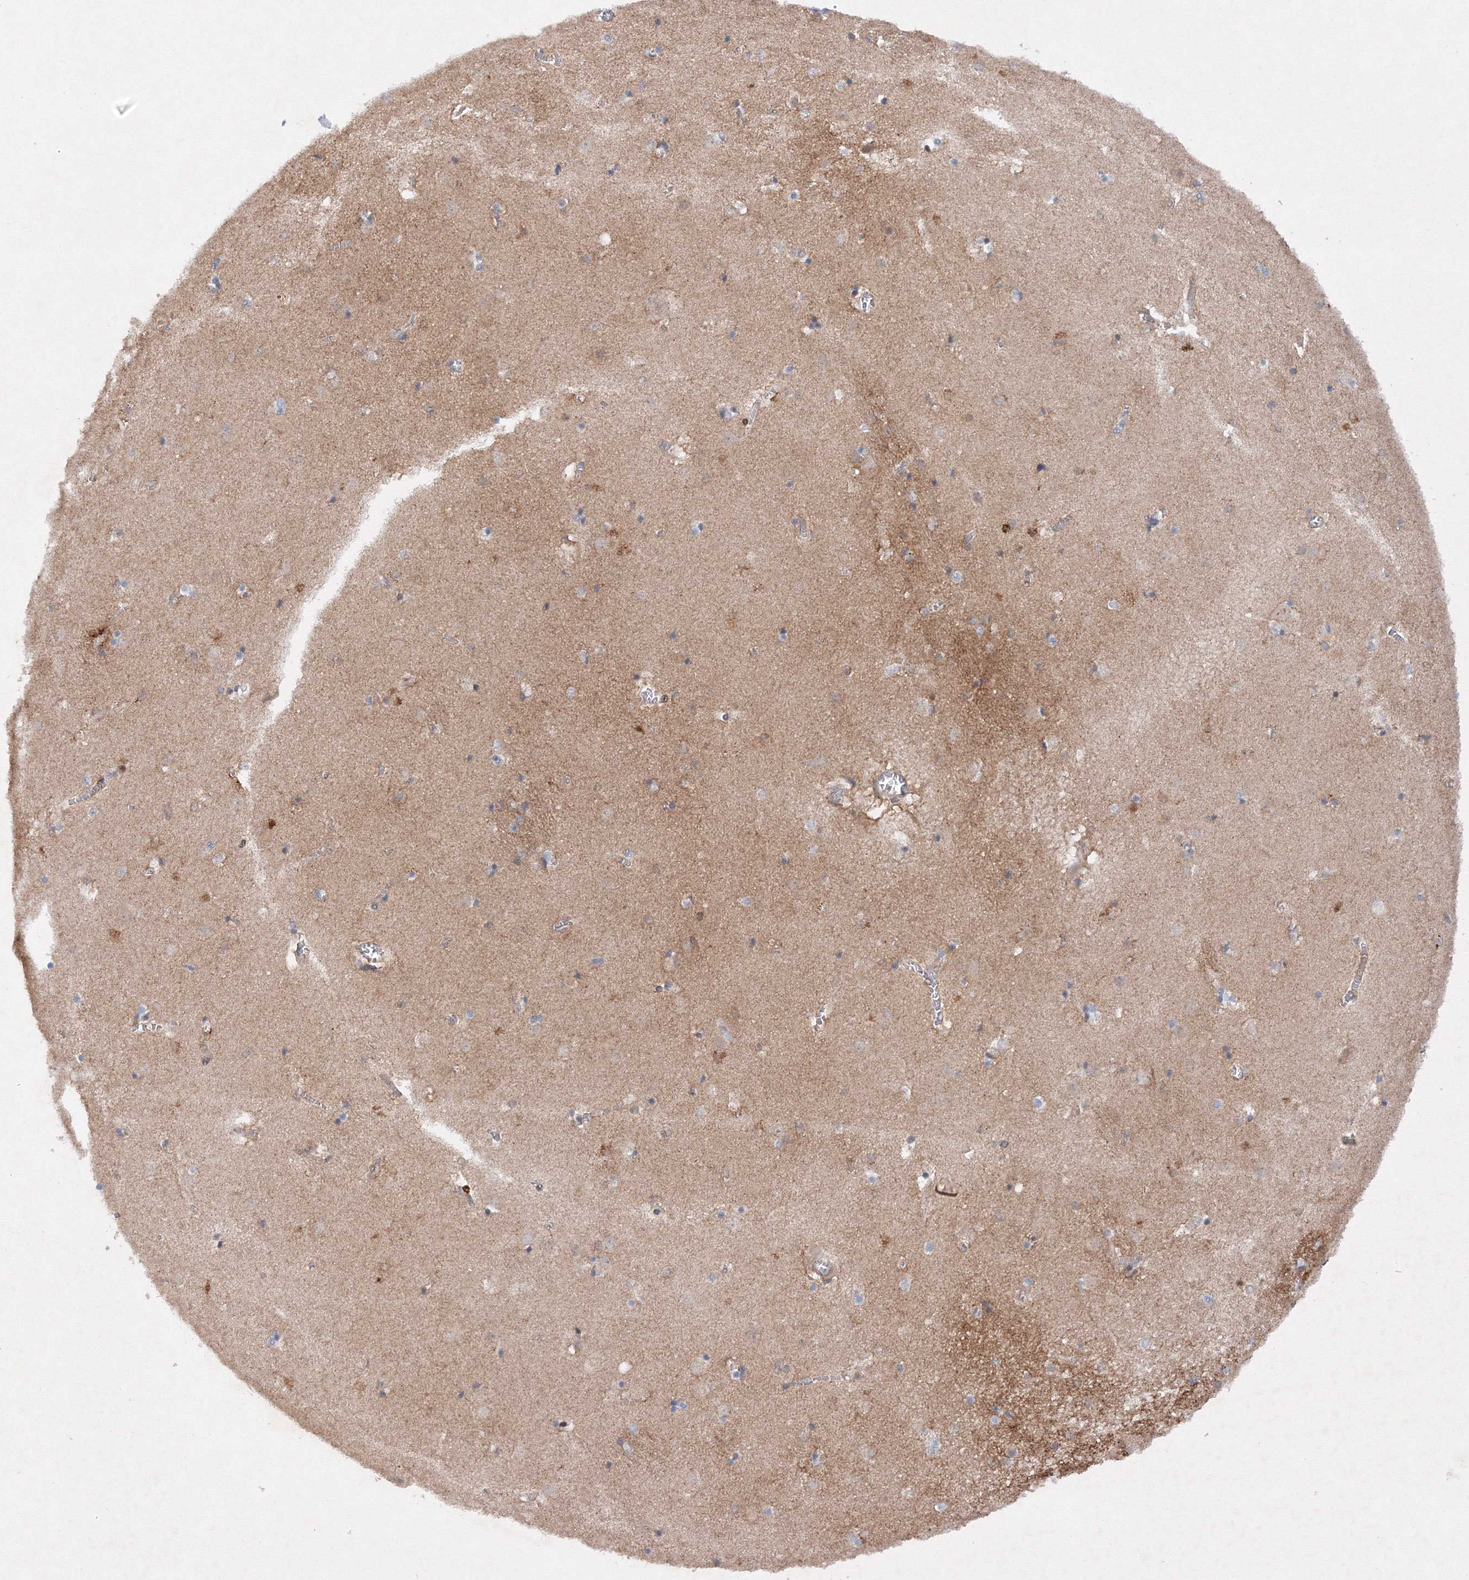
{"staining": {"intensity": "weak", "quantity": "<25%", "location": "cytoplasmic/membranous"}, "tissue": "caudate", "cell_type": "Glial cells", "image_type": "normal", "snomed": [{"axis": "morphology", "description": "Normal tissue, NOS"}, {"axis": "topography", "description": "Lateral ventricle wall"}], "caption": "Image shows no significant protein staining in glial cells of benign caudate. Nuclei are stained in blue.", "gene": "DCTD", "patient": {"sex": "male", "age": 70}}